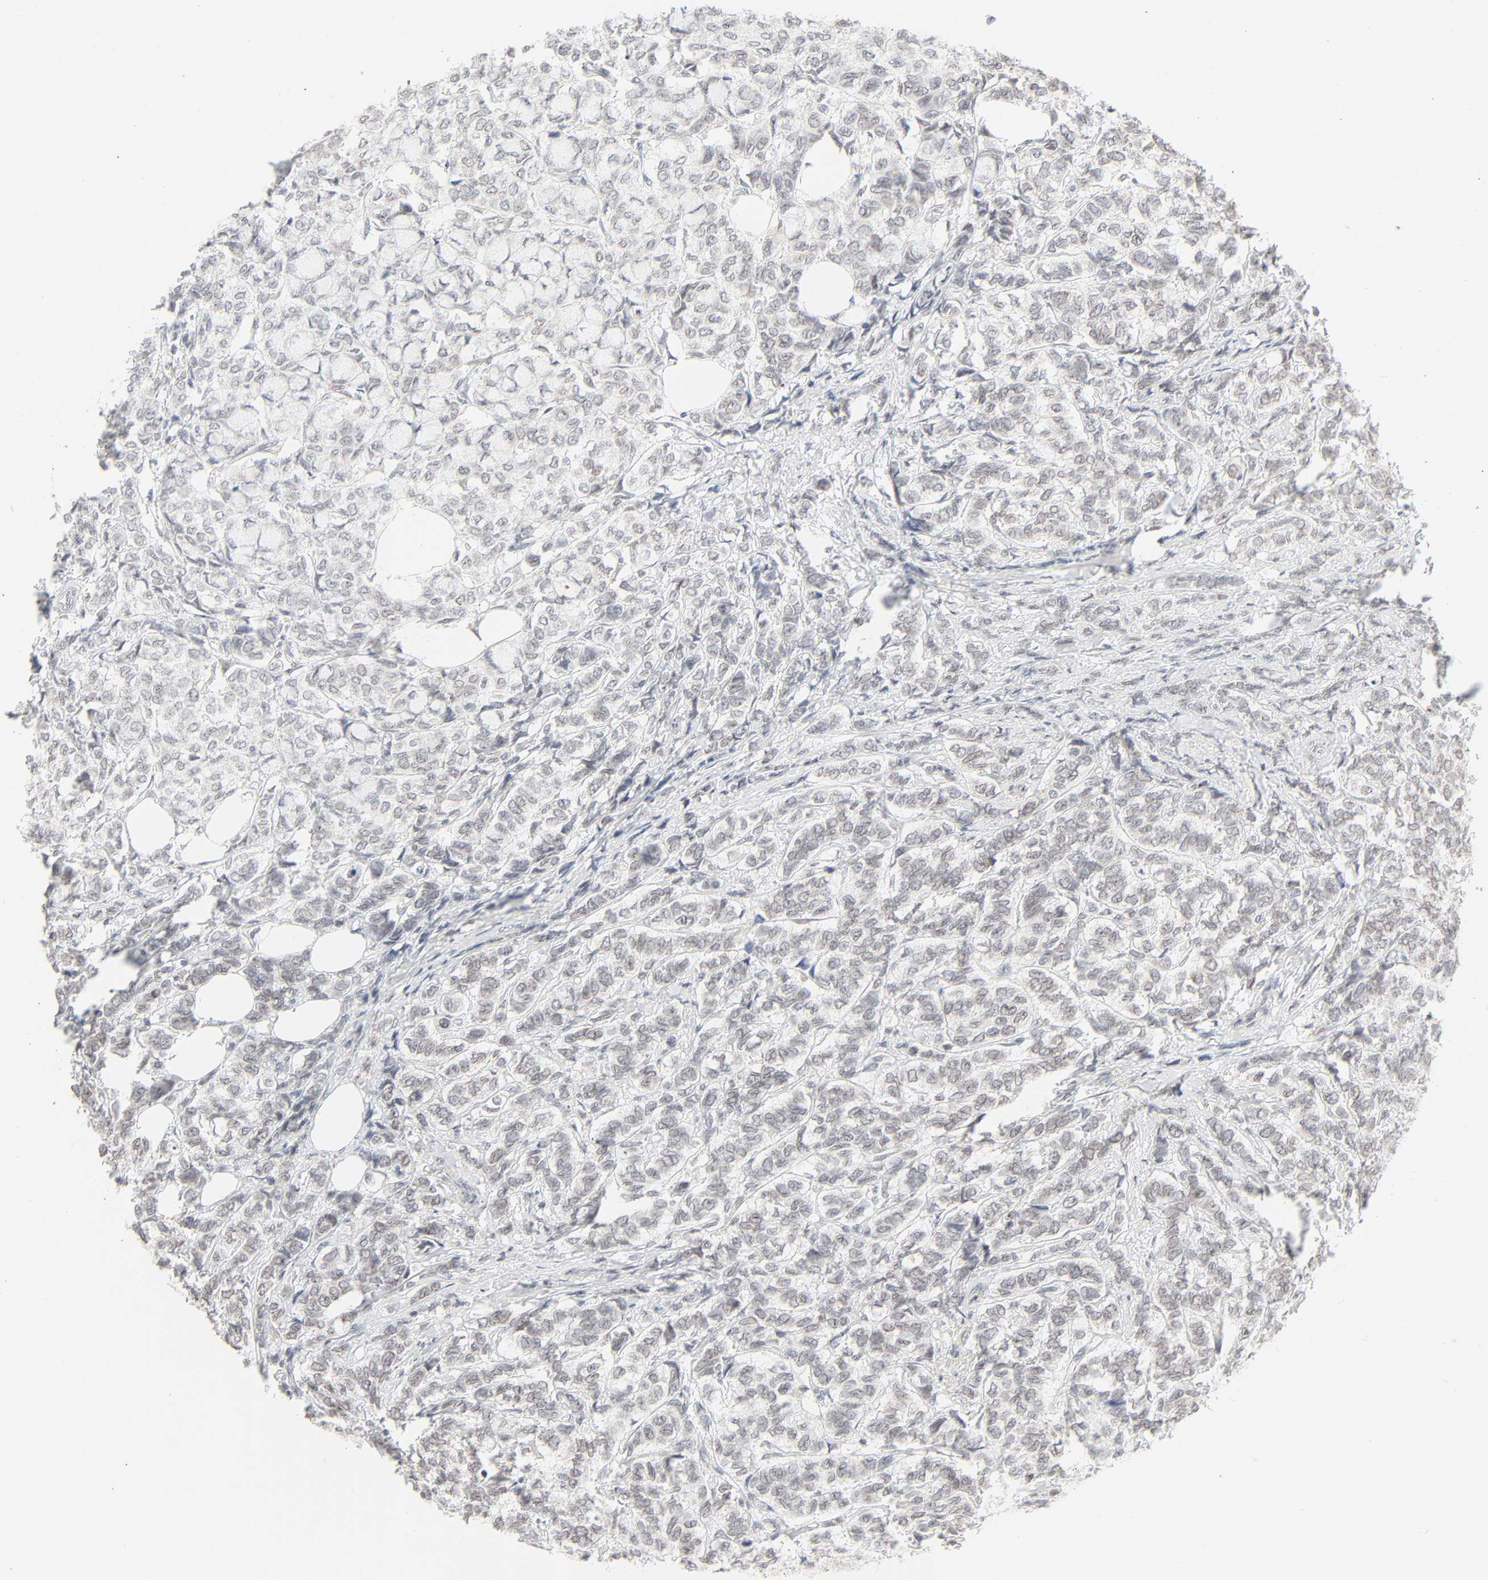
{"staining": {"intensity": "weak", "quantity": "25%-75%", "location": "cytoplasmic/membranous,nuclear"}, "tissue": "breast cancer", "cell_type": "Tumor cells", "image_type": "cancer", "snomed": [{"axis": "morphology", "description": "Lobular carcinoma"}, {"axis": "topography", "description": "Breast"}], "caption": "Weak cytoplasmic/membranous and nuclear protein staining is seen in about 25%-75% of tumor cells in breast lobular carcinoma.", "gene": "MAD1L1", "patient": {"sex": "female", "age": 60}}